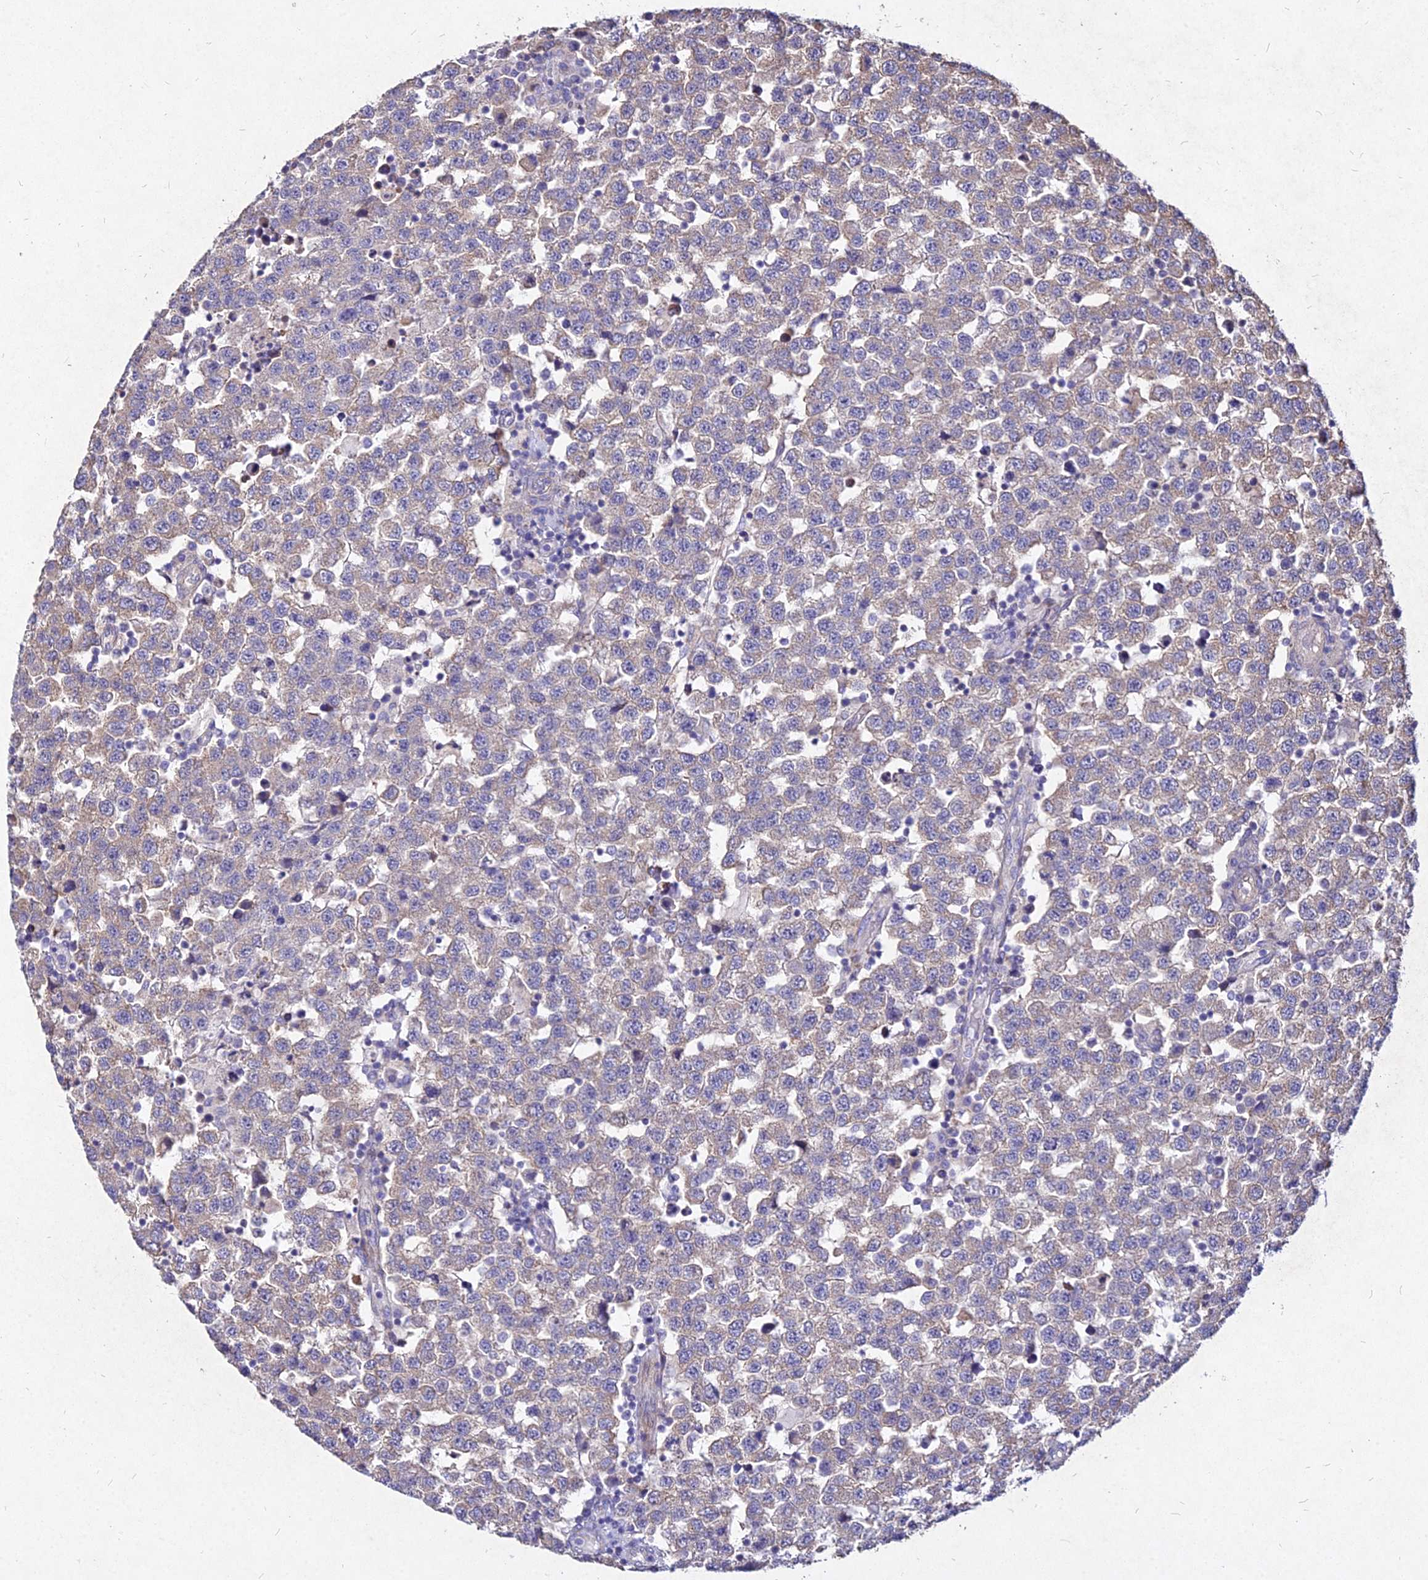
{"staining": {"intensity": "weak", "quantity": "<25%", "location": "cytoplasmic/membranous"}, "tissue": "testis cancer", "cell_type": "Tumor cells", "image_type": "cancer", "snomed": [{"axis": "morphology", "description": "Seminoma, NOS"}, {"axis": "topography", "description": "Testis"}], "caption": "Seminoma (testis) stained for a protein using immunohistochemistry shows no staining tumor cells.", "gene": "SKA1", "patient": {"sex": "male", "age": 34}}